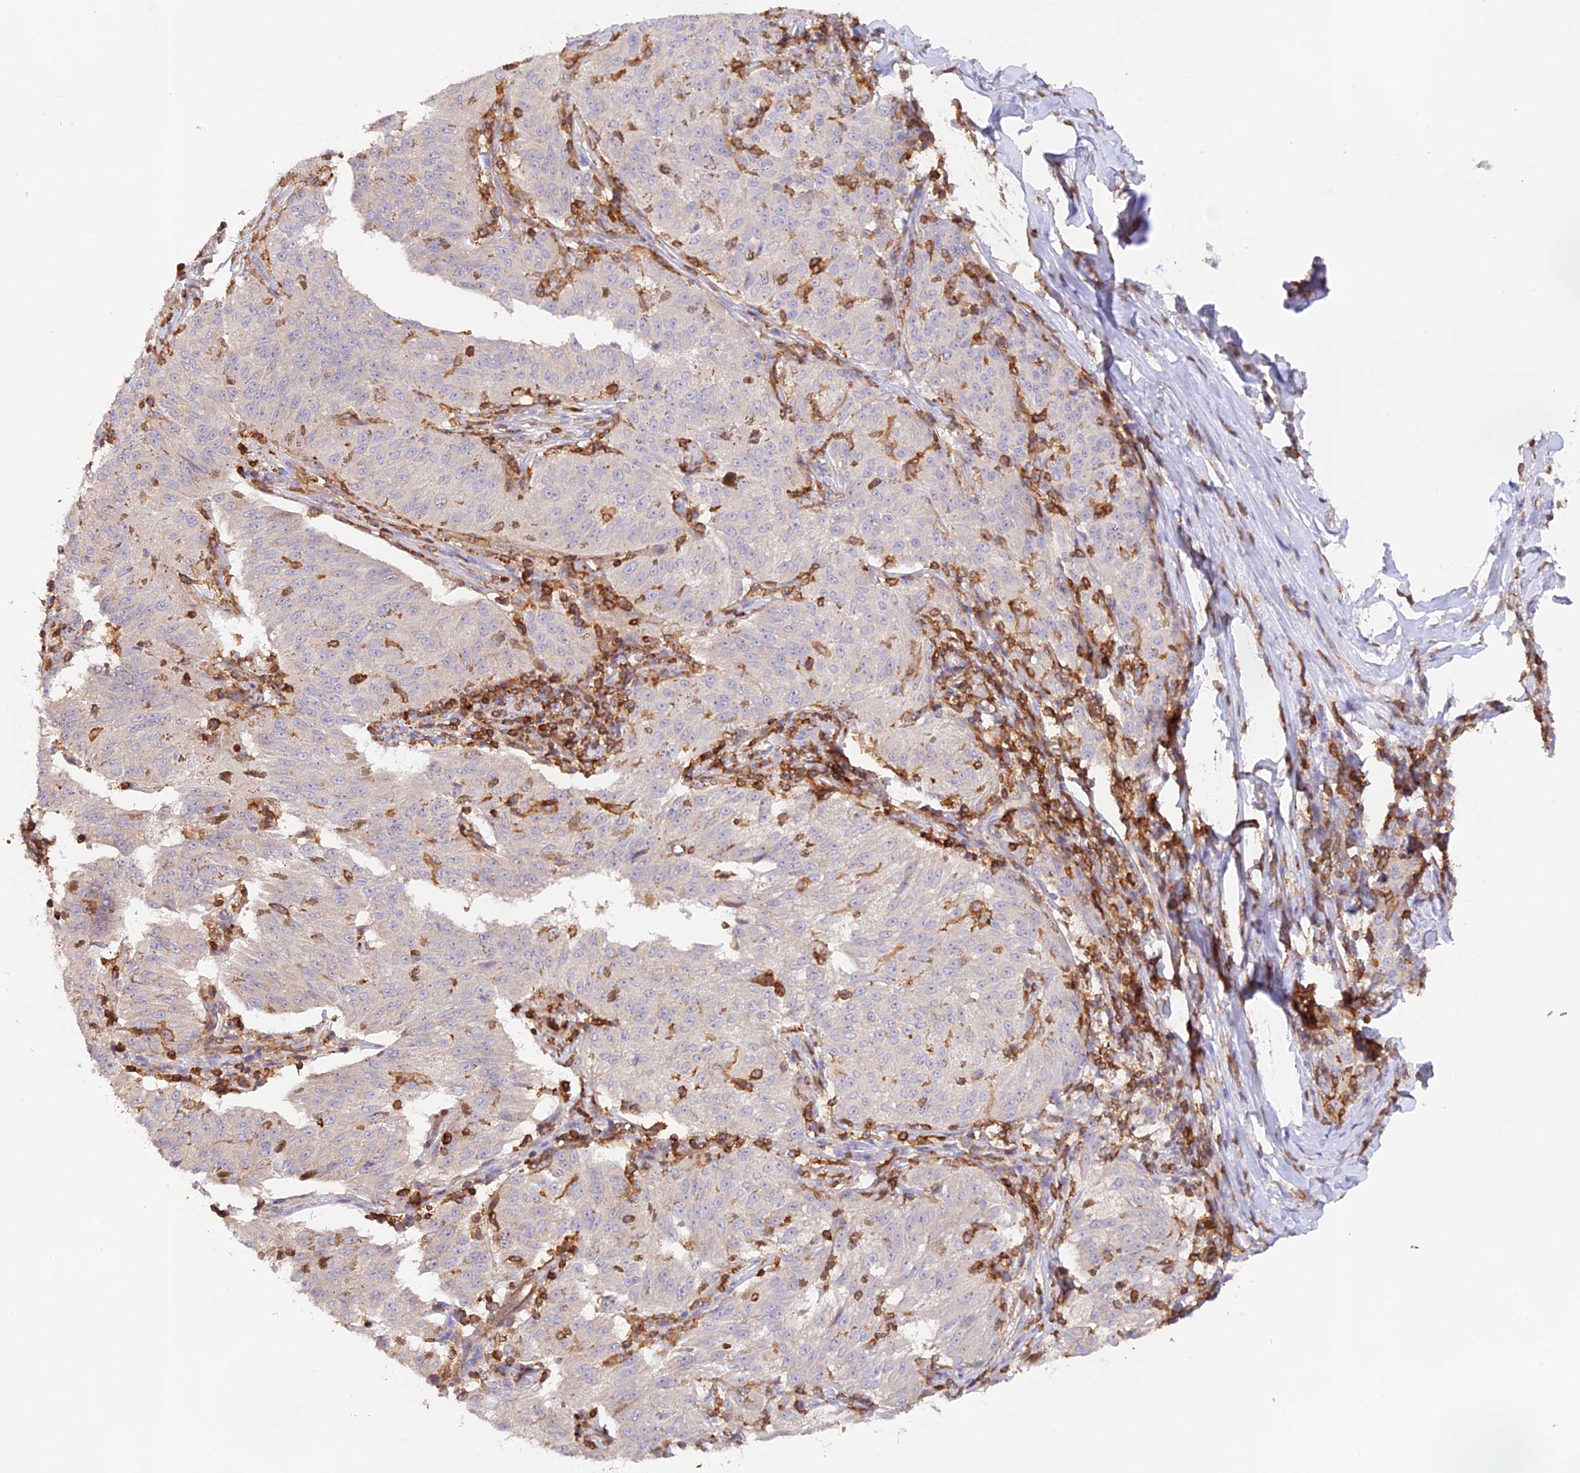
{"staining": {"intensity": "negative", "quantity": "none", "location": "none"}, "tissue": "melanoma", "cell_type": "Tumor cells", "image_type": "cancer", "snomed": [{"axis": "morphology", "description": "Malignant melanoma, NOS"}, {"axis": "topography", "description": "Skin"}], "caption": "The immunohistochemistry (IHC) histopathology image has no significant positivity in tumor cells of malignant melanoma tissue. Nuclei are stained in blue.", "gene": "DENND1C", "patient": {"sex": "female", "age": 72}}